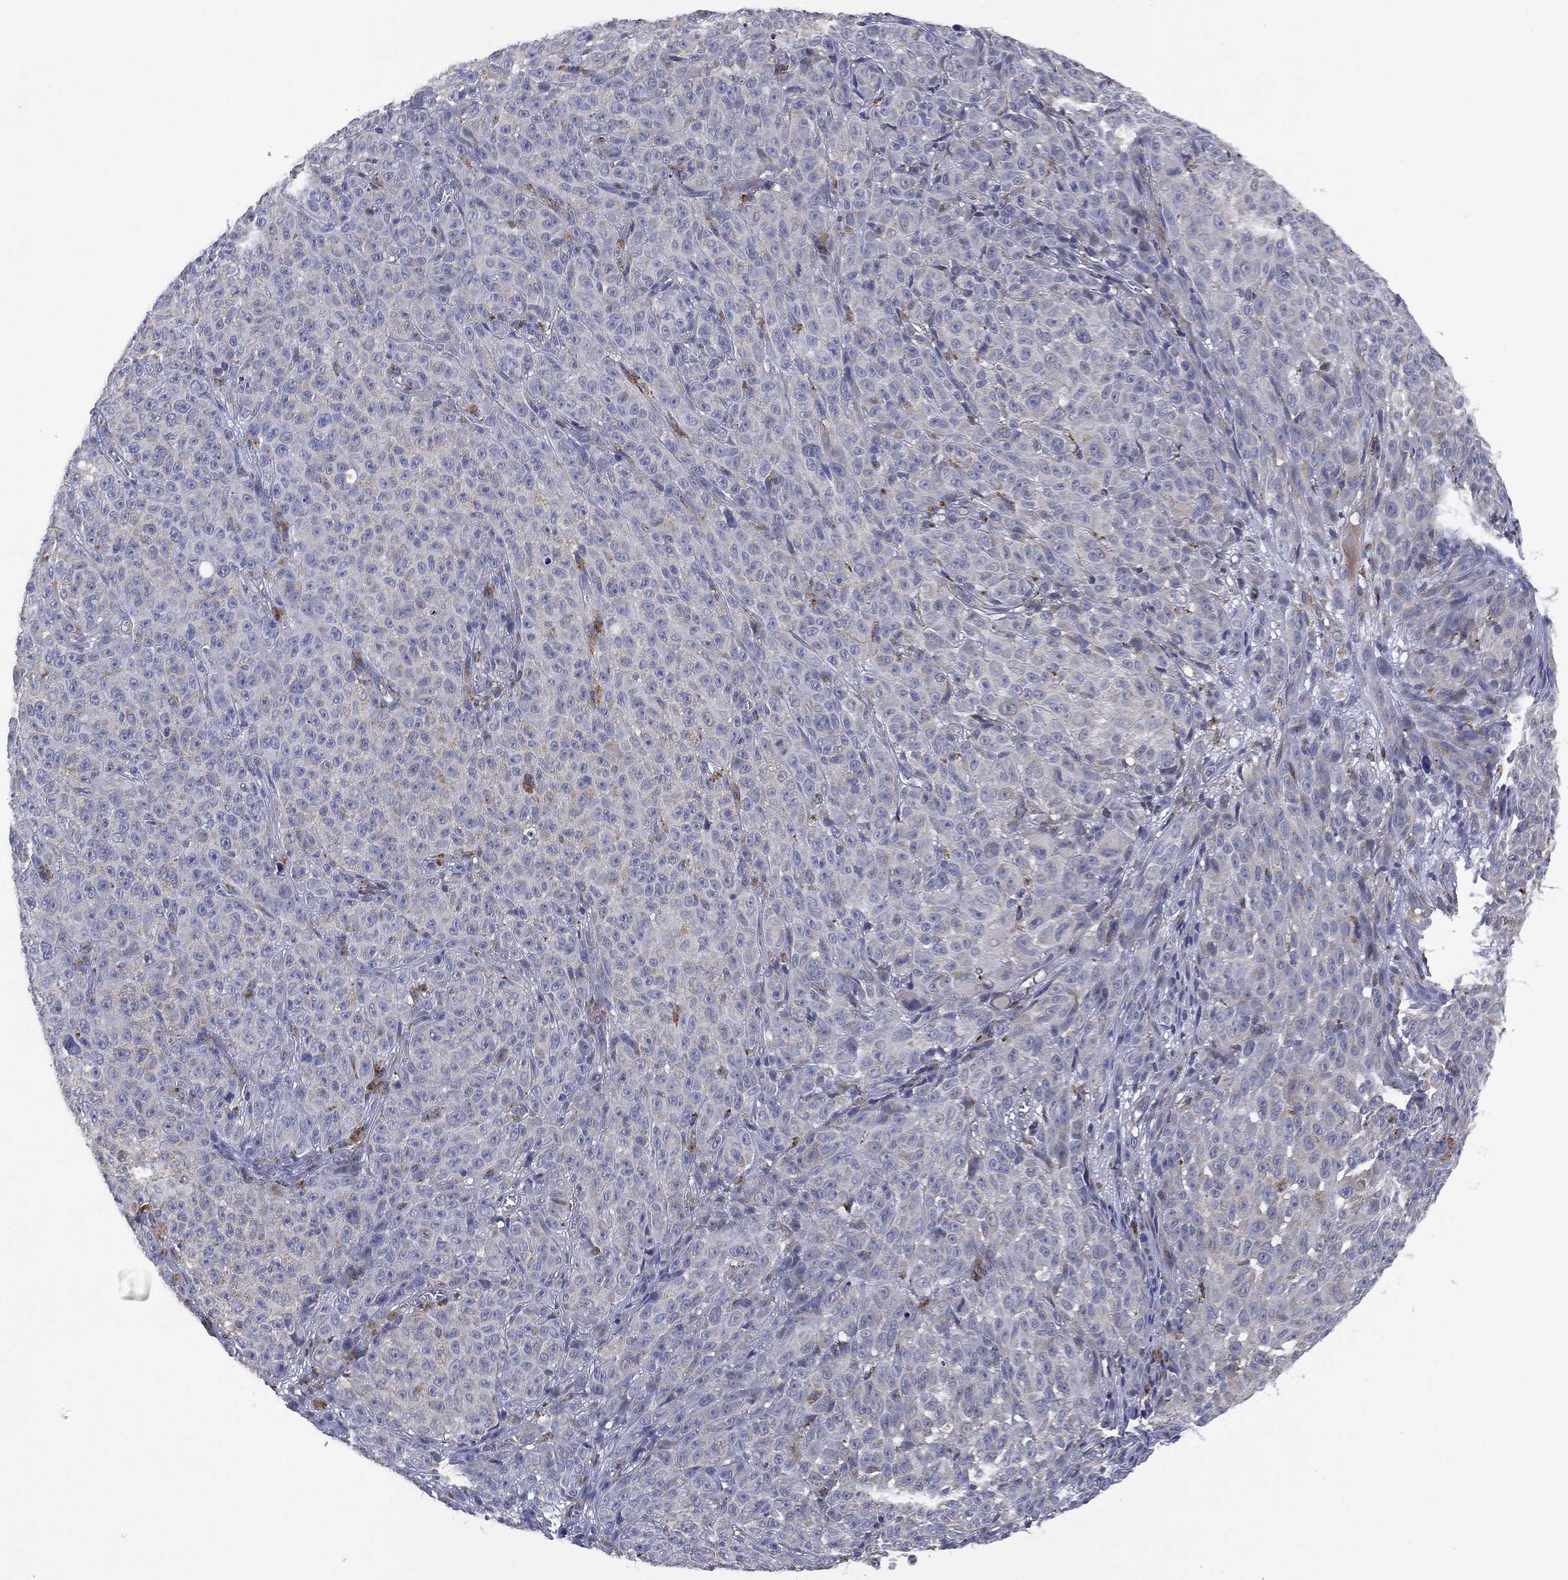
{"staining": {"intensity": "negative", "quantity": "none", "location": "none"}, "tissue": "melanoma", "cell_type": "Tumor cells", "image_type": "cancer", "snomed": [{"axis": "morphology", "description": "Malignant melanoma, NOS"}, {"axis": "topography", "description": "Skin"}], "caption": "Melanoma was stained to show a protein in brown. There is no significant positivity in tumor cells.", "gene": "PPP2R5A", "patient": {"sex": "female", "age": 82}}